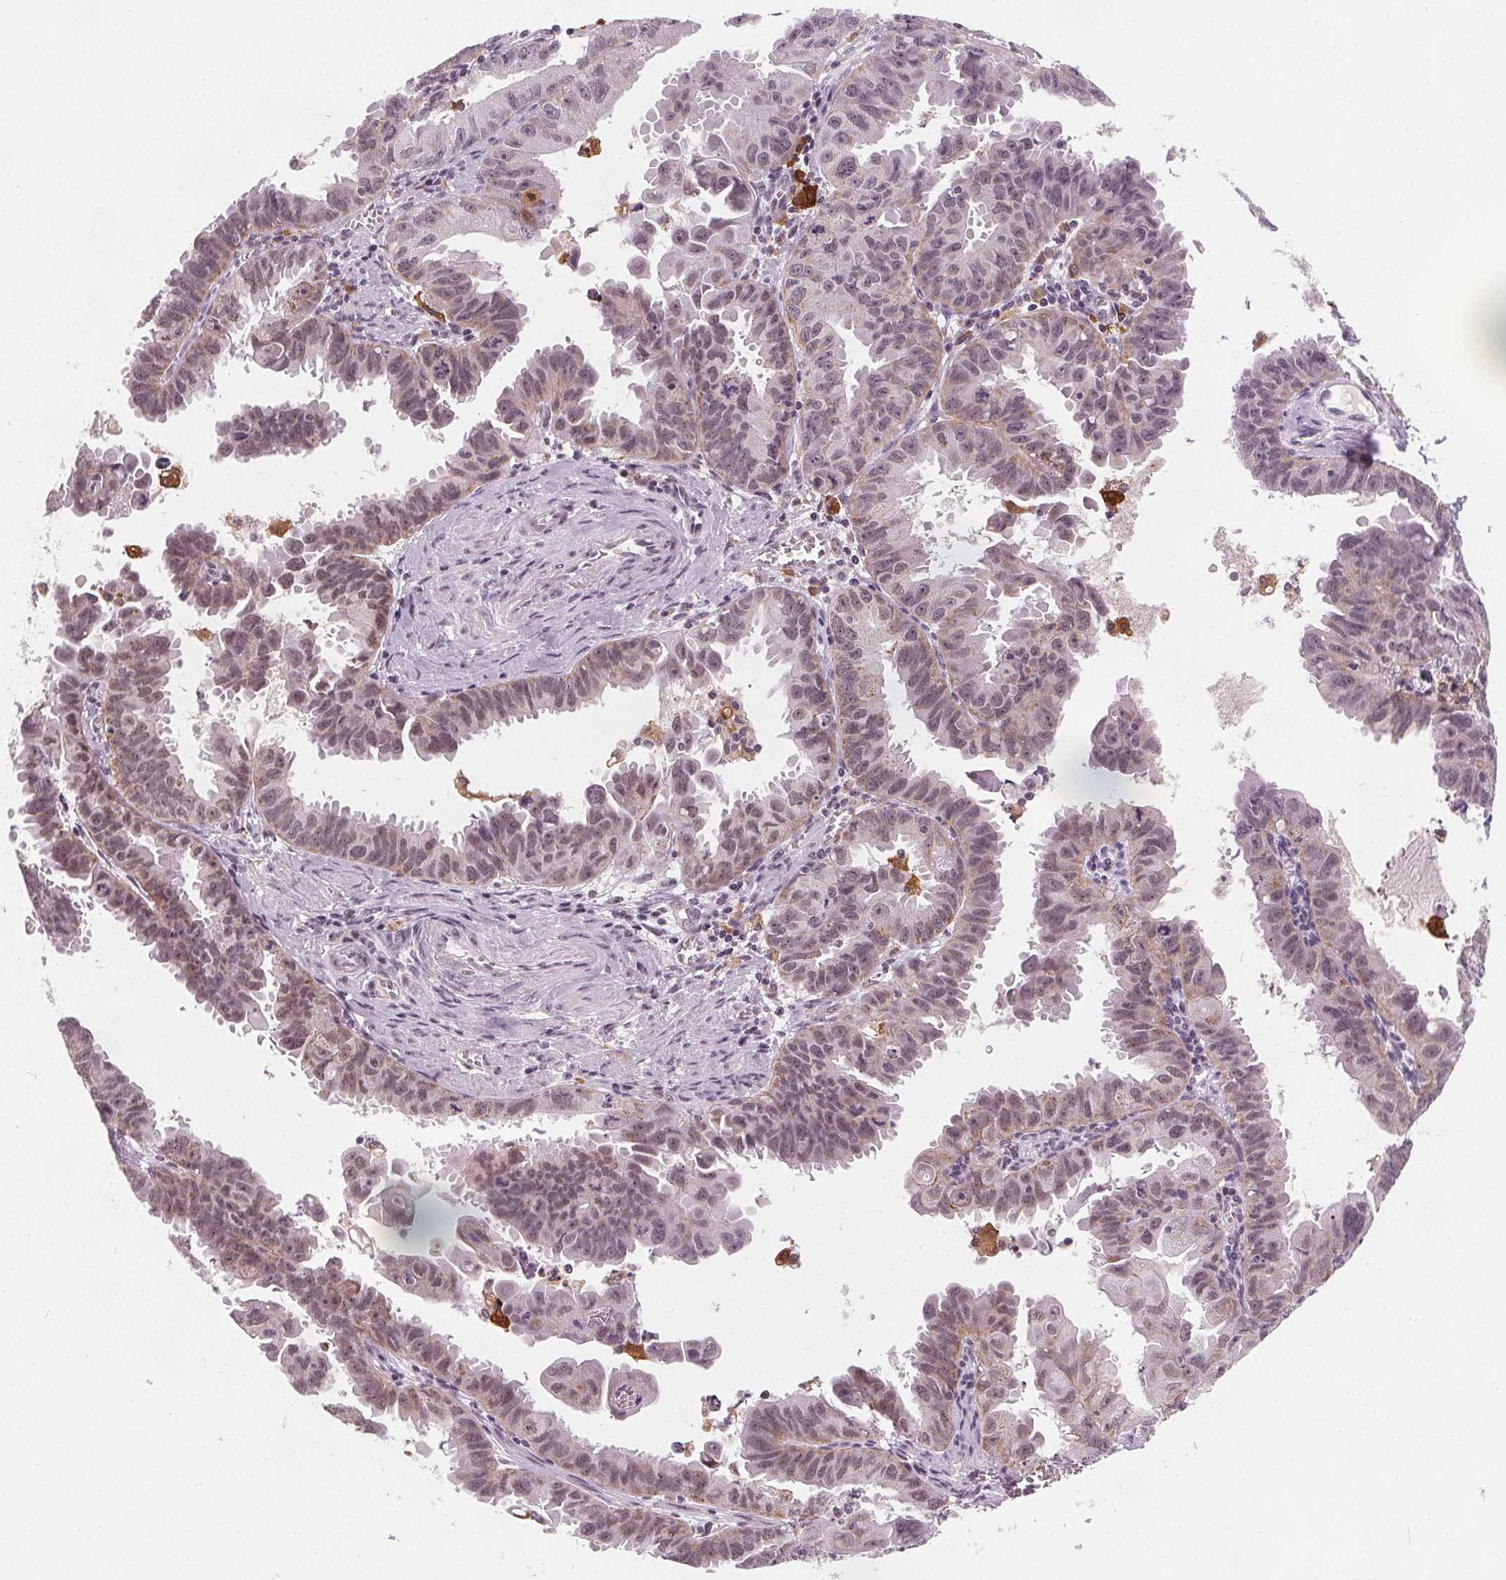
{"staining": {"intensity": "moderate", "quantity": "25%-75%", "location": "nuclear"}, "tissue": "ovarian cancer", "cell_type": "Tumor cells", "image_type": "cancer", "snomed": [{"axis": "morphology", "description": "Carcinoma, endometroid"}, {"axis": "topography", "description": "Ovary"}], "caption": "The micrograph demonstrates staining of endometroid carcinoma (ovarian), revealing moderate nuclear protein expression (brown color) within tumor cells. (DAB (3,3'-diaminobenzidine) = brown stain, brightfield microscopy at high magnification).", "gene": "DPM2", "patient": {"sex": "female", "age": 85}}